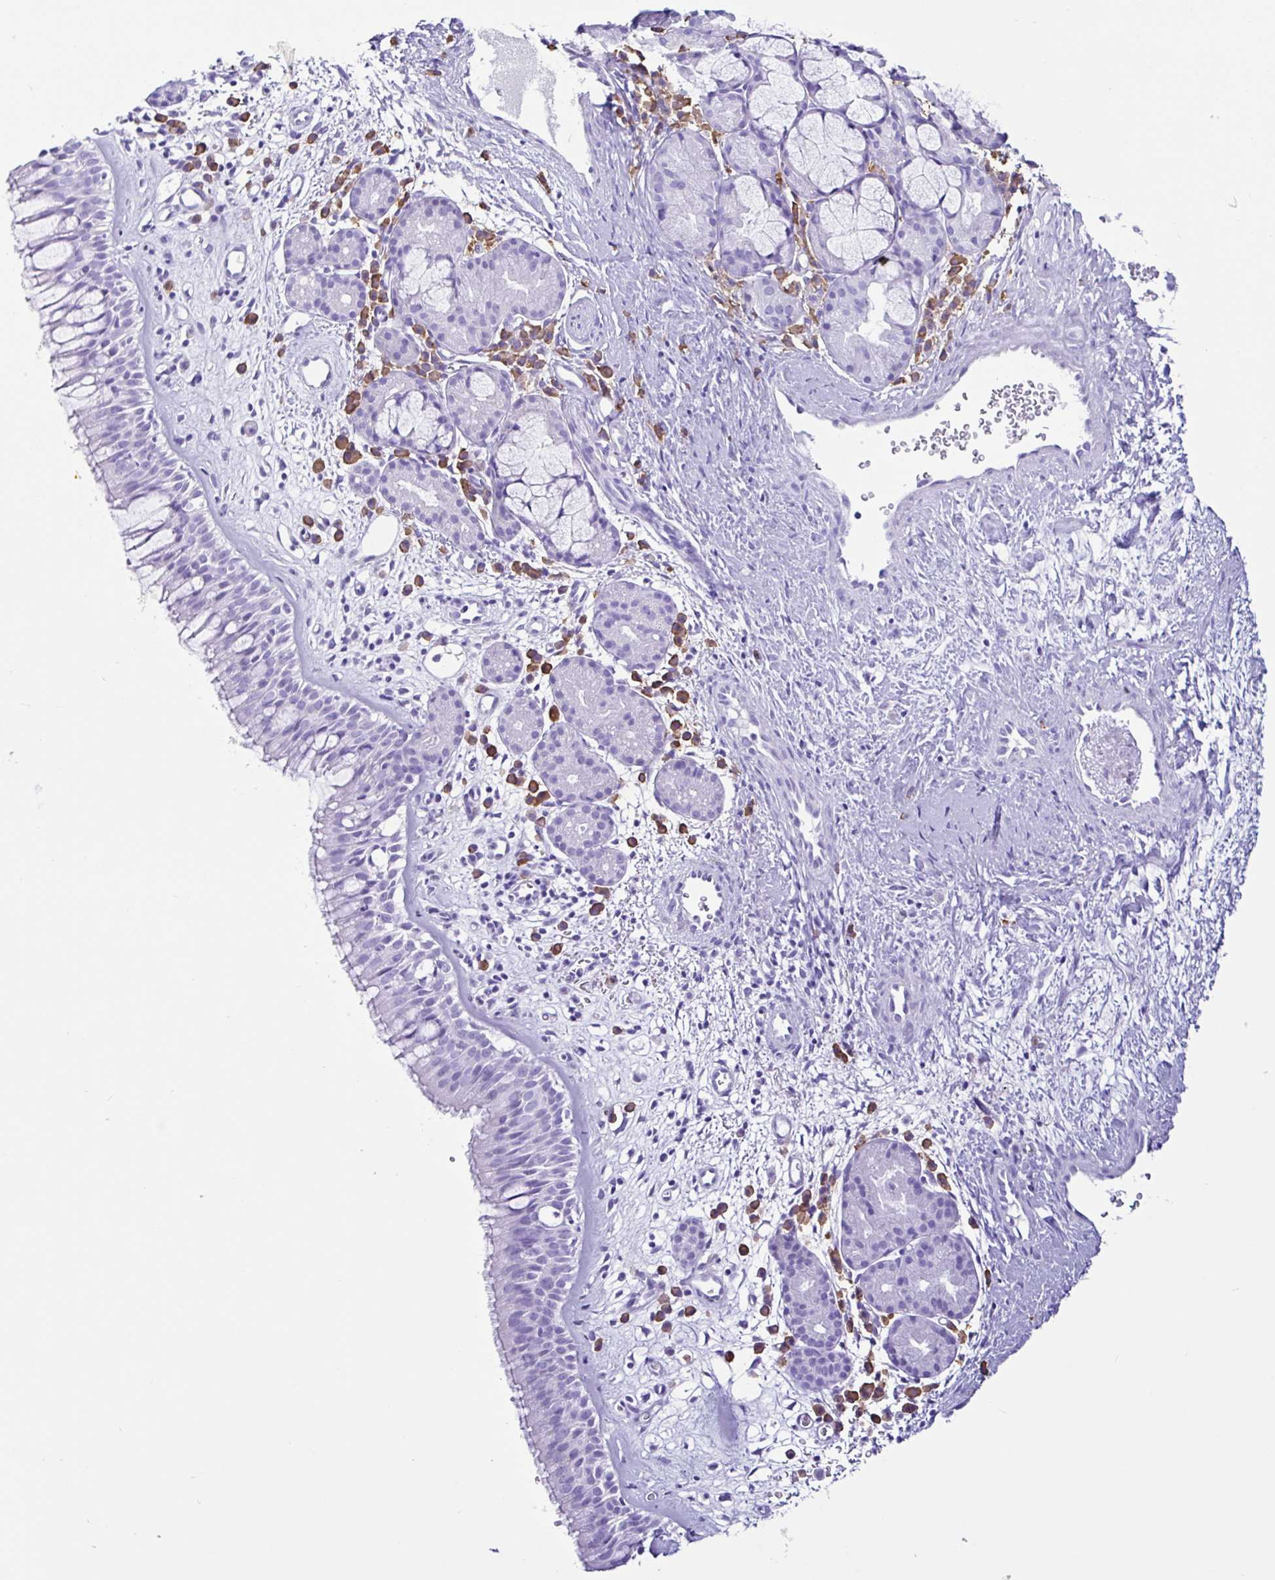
{"staining": {"intensity": "negative", "quantity": "none", "location": "none"}, "tissue": "nasopharynx", "cell_type": "Respiratory epithelial cells", "image_type": "normal", "snomed": [{"axis": "morphology", "description": "Normal tissue, NOS"}, {"axis": "topography", "description": "Nasopharynx"}], "caption": "Image shows no significant protein staining in respiratory epithelial cells of benign nasopharynx. The staining is performed using DAB (3,3'-diaminobenzidine) brown chromogen with nuclei counter-stained in using hematoxylin.", "gene": "PIGF", "patient": {"sex": "male", "age": 65}}